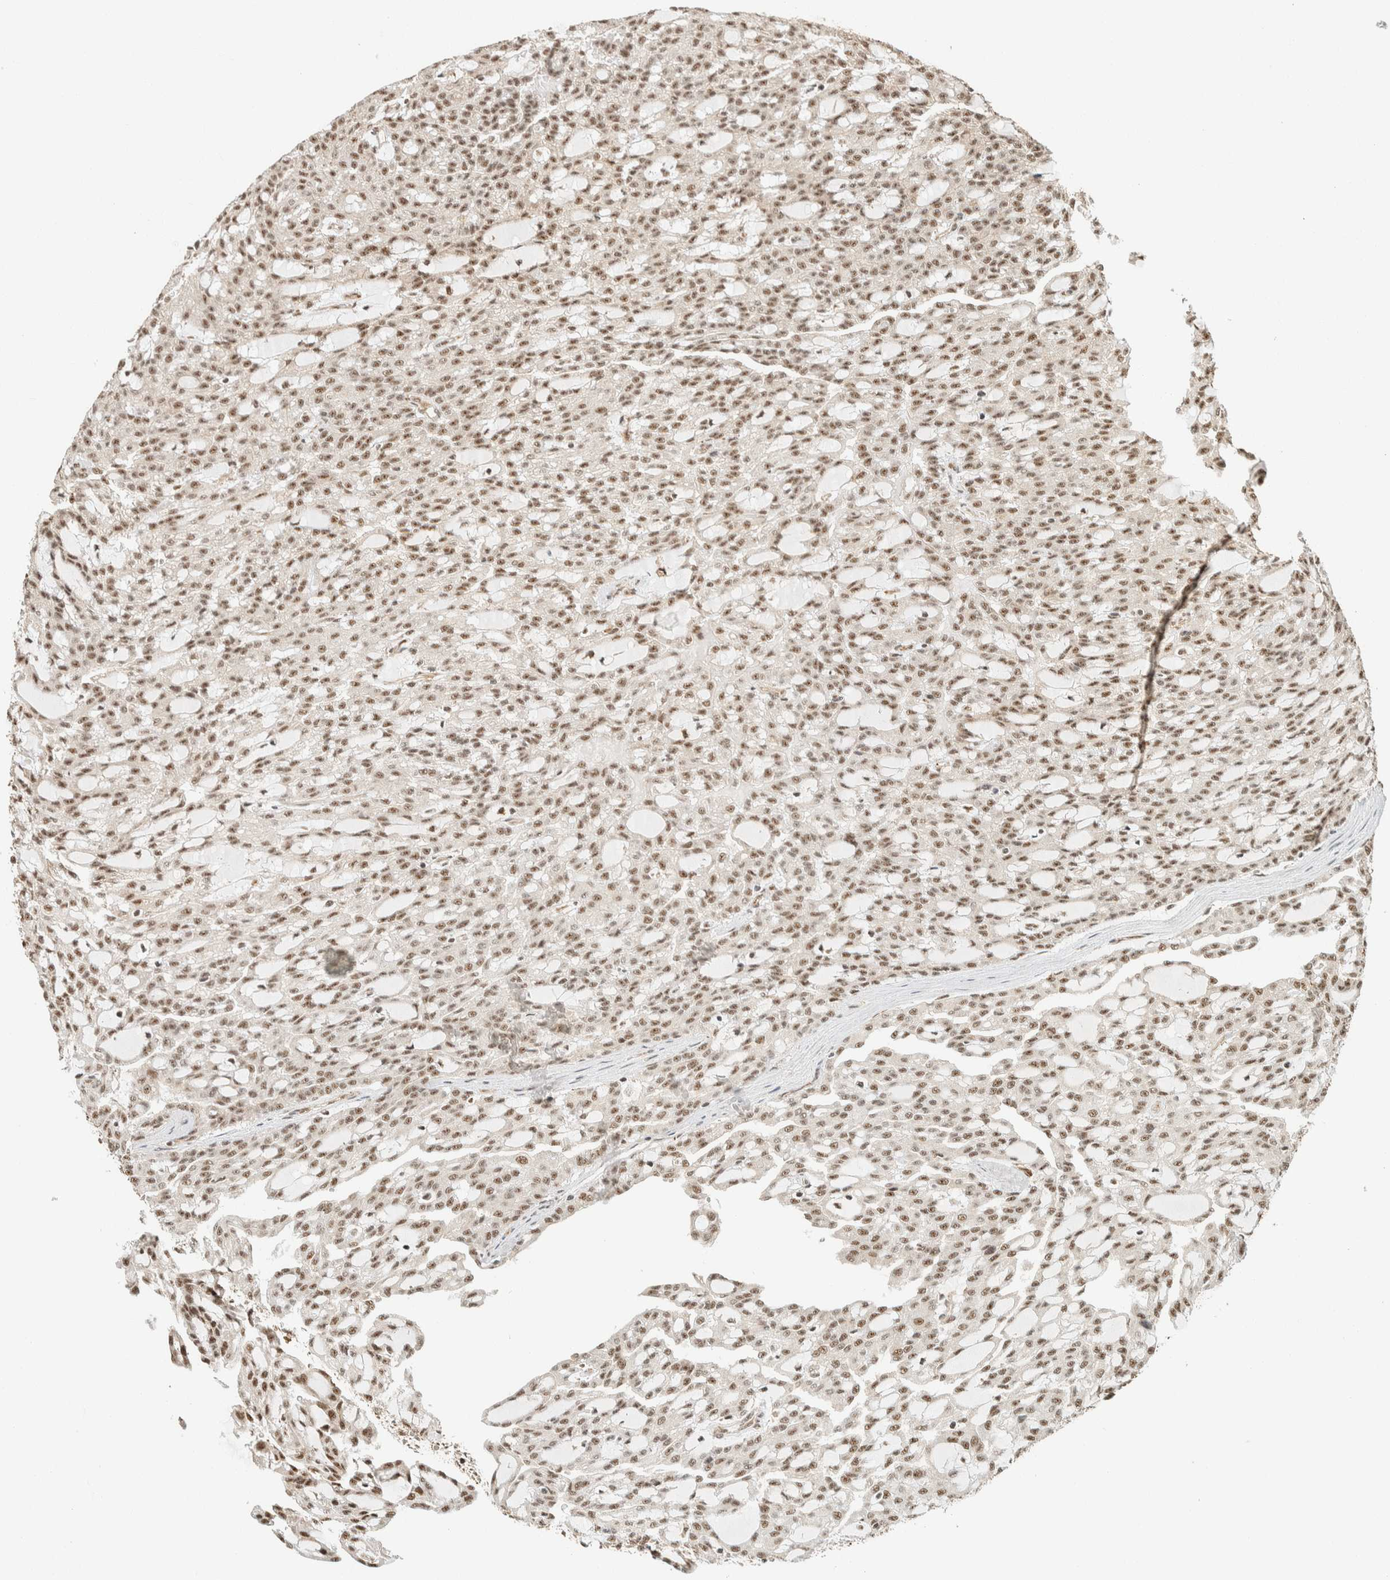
{"staining": {"intensity": "moderate", "quantity": ">75%", "location": "nuclear"}, "tissue": "renal cancer", "cell_type": "Tumor cells", "image_type": "cancer", "snomed": [{"axis": "morphology", "description": "Adenocarcinoma, NOS"}, {"axis": "topography", "description": "Kidney"}], "caption": "Immunohistochemistry of human renal cancer demonstrates medium levels of moderate nuclear positivity in about >75% of tumor cells. (Stains: DAB in brown, nuclei in blue, Microscopy: brightfield microscopy at high magnification).", "gene": "SIK1", "patient": {"sex": "male", "age": 63}}